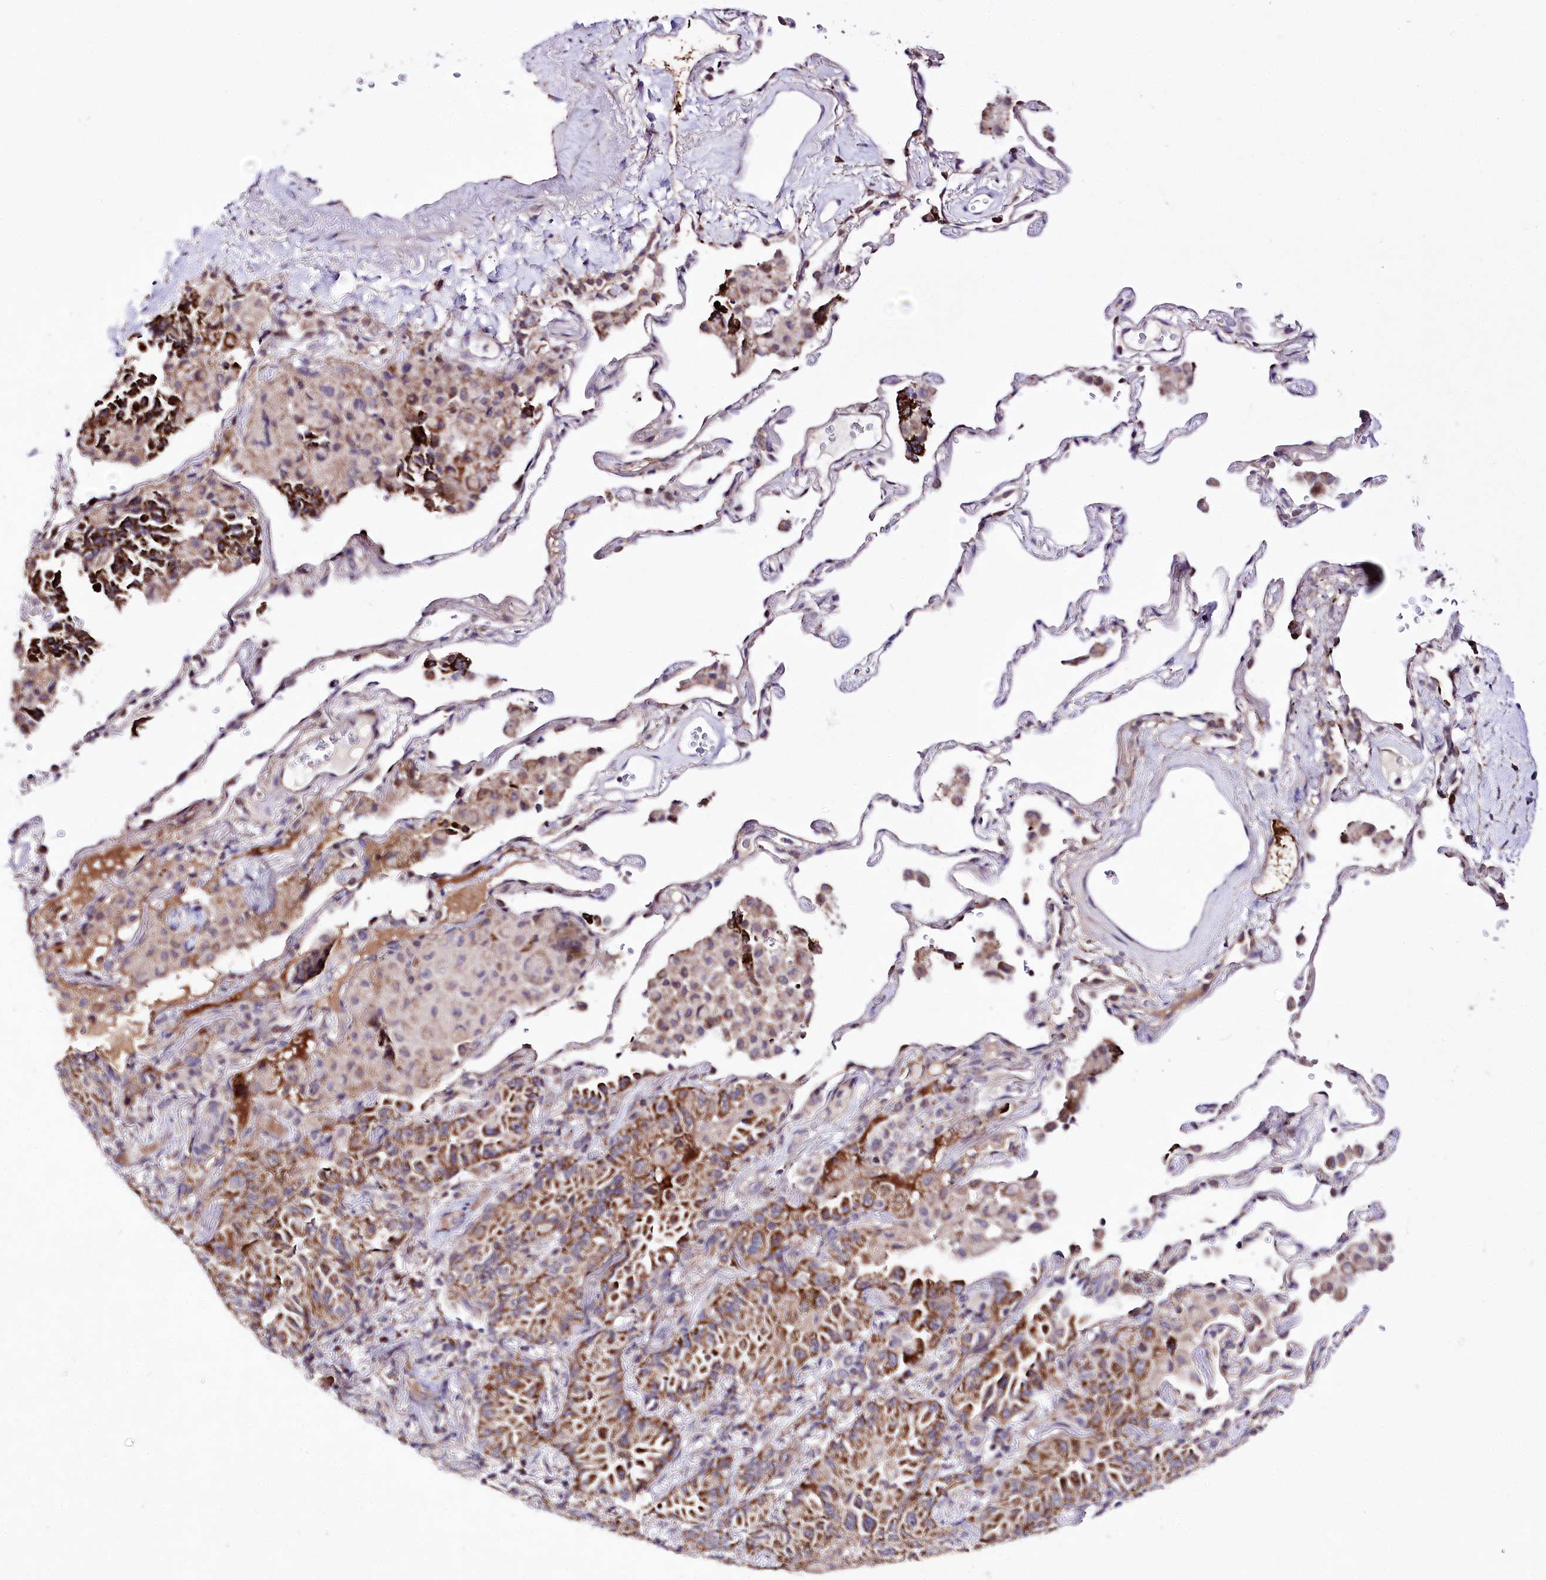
{"staining": {"intensity": "moderate", "quantity": ">75%", "location": "cytoplasmic/membranous"}, "tissue": "lung cancer", "cell_type": "Tumor cells", "image_type": "cancer", "snomed": [{"axis": "morphology", "description": "Adenocarcinoma, NOS"}, {"axis": "topography", "description": "Lung"}], "caption": "The photomicrograph reveals staining of lung cancer (adenocarcinoma), revealing moderate cytoplasmic/membranous protein expression (brown color) within tumor cells.", "gene": "ATE1", "patient": {"sex": "female", "age": 69}}